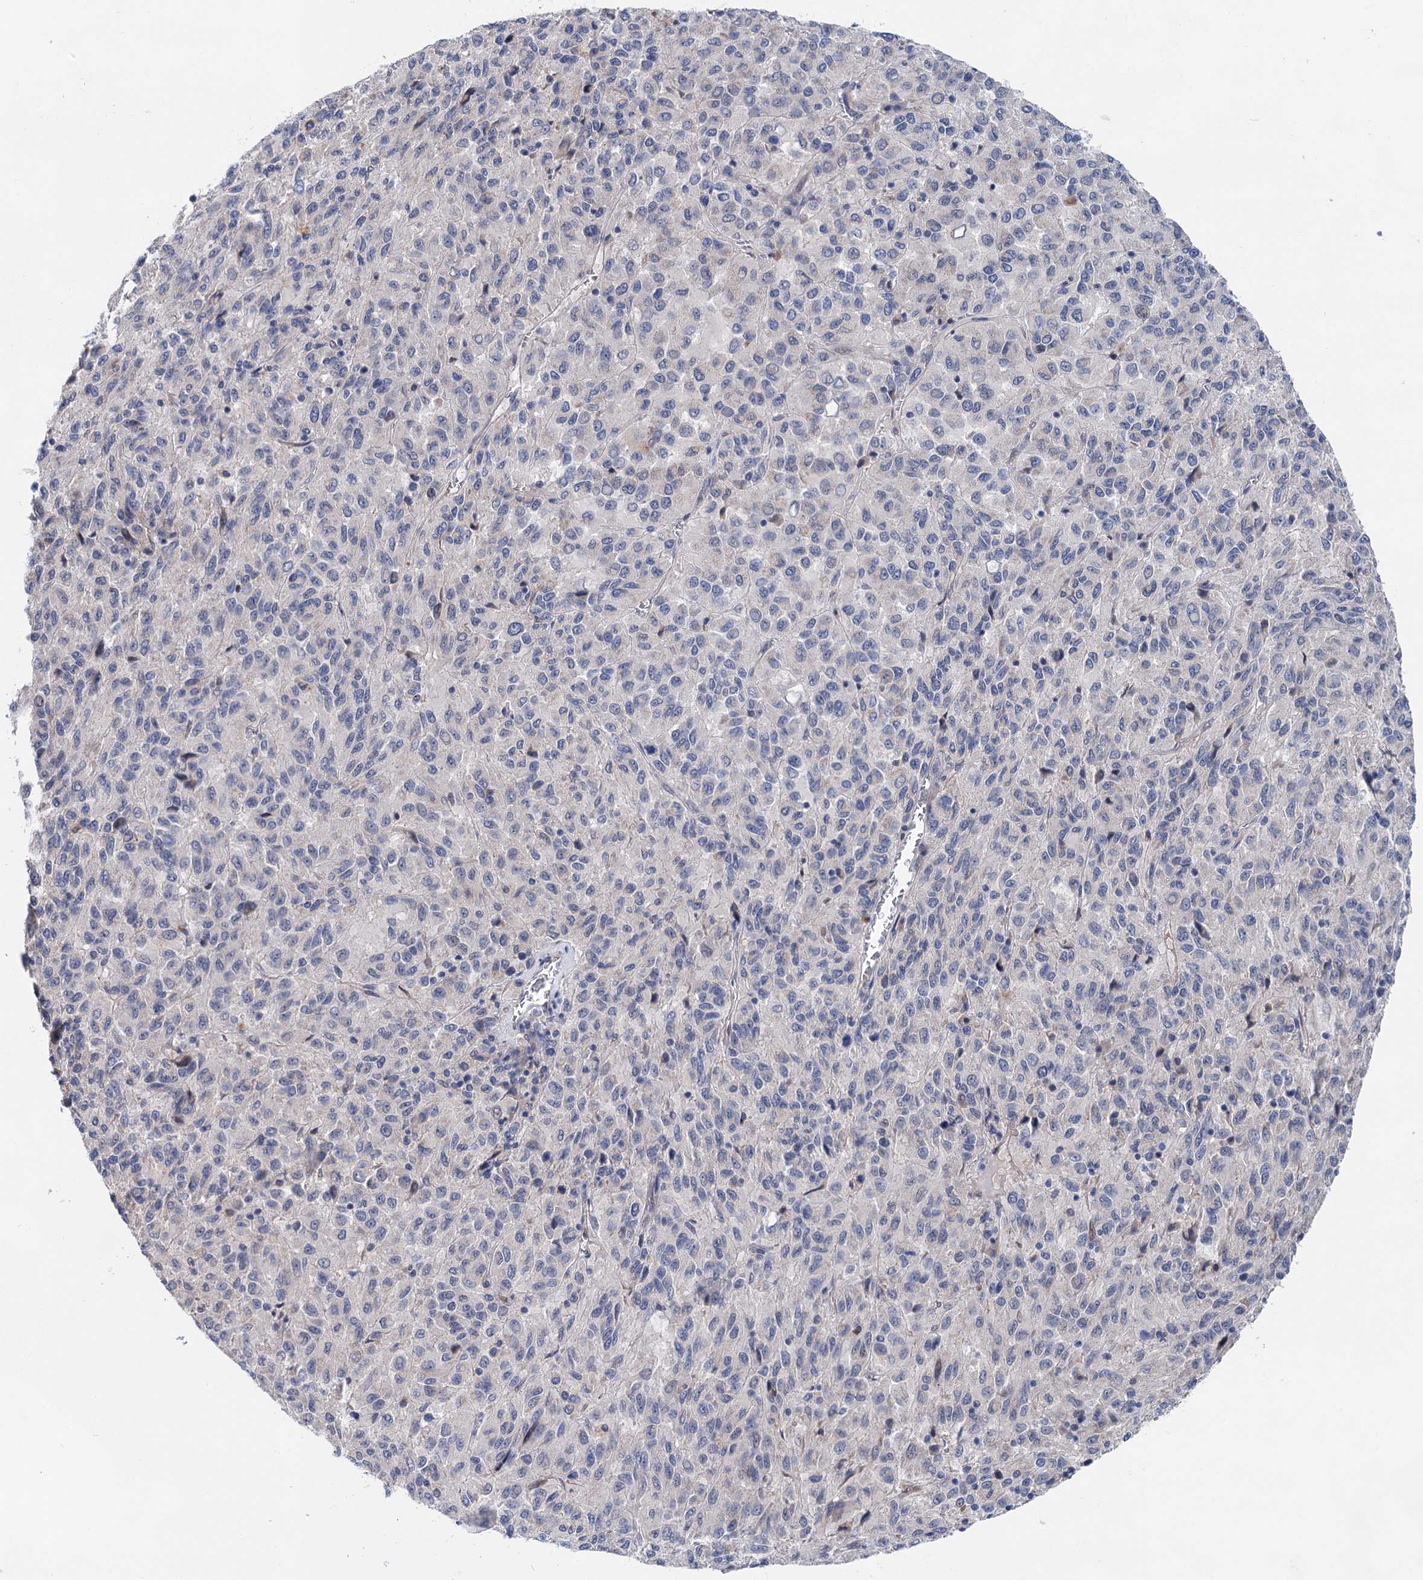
{"staining": {"intensity": "negative", "quantity": "none", "location": "none"}, "tissue": "melanoma", "cell_type": "Tumor cells", "image_type": "cancer", "snomed": [{"axis": "morphology", "description": "Malignant melanoma, Metastatic site"}, {"axis": "topography", "description": "Lung"}], "caption": "IHC photomicrograph of neoplastic tissue: malignant melanoma (metastatic site) stained with DAB demonstrates no significant protein positivity in tumor cells.", "gene": "MORN3", "patient": {"sex": "male", "age": 64}}